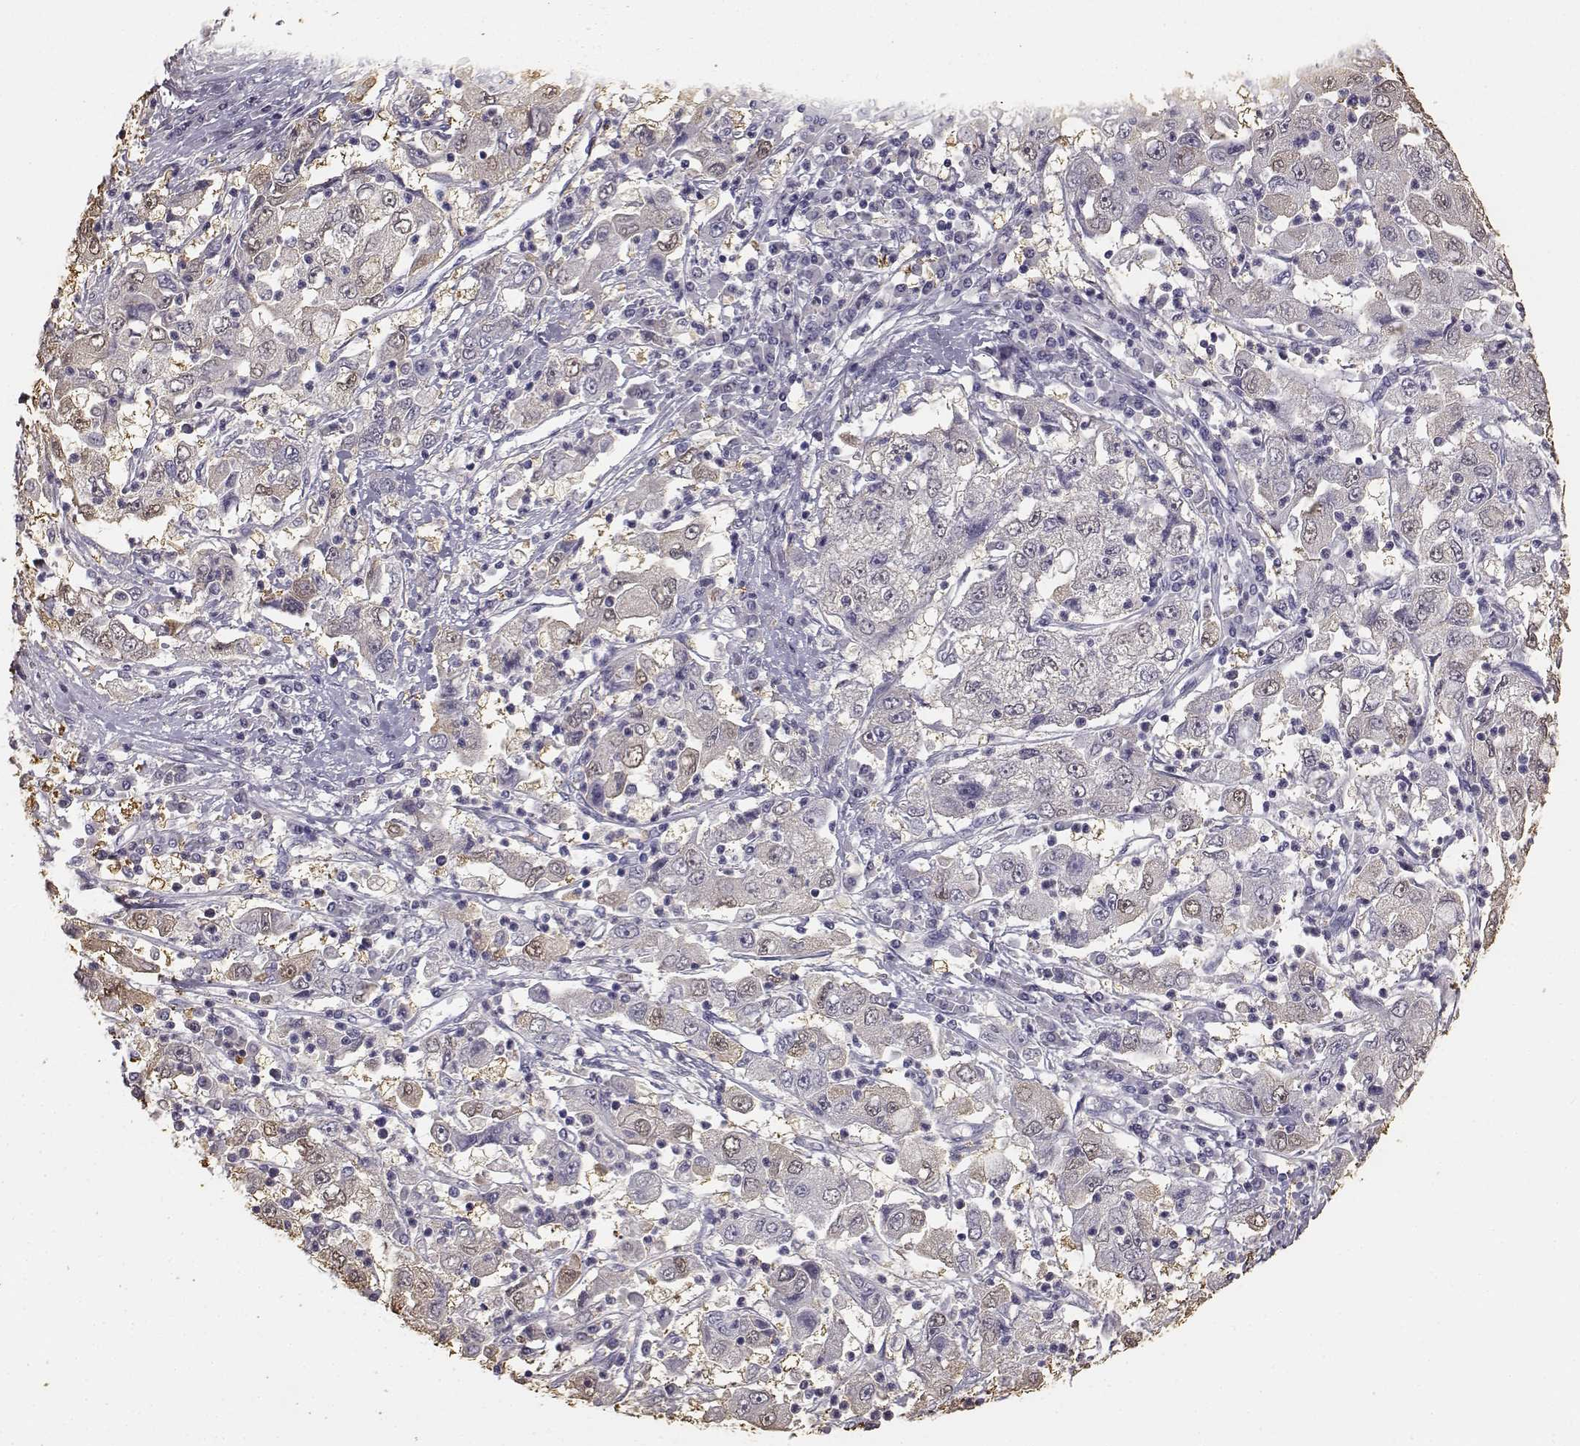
{"staining": {"intensity": "negative", "quantity": "none", "location": "none"}, "tissue": "cervical cancer", "cell_type": "Tumor cells", "image_type": "cancer", "snomed": [{"axis": "morphology", "description": "Squamous cell carcinoma, NOS"}, {"axis": "topography", "description": "Cervix"}], "caption": "Cervical cancer was stained to show a protein in brown. There is no significant staining in tumor cells.", "gene": "MYCBPAP", "patient": {"sex": "female", "age": 36}}